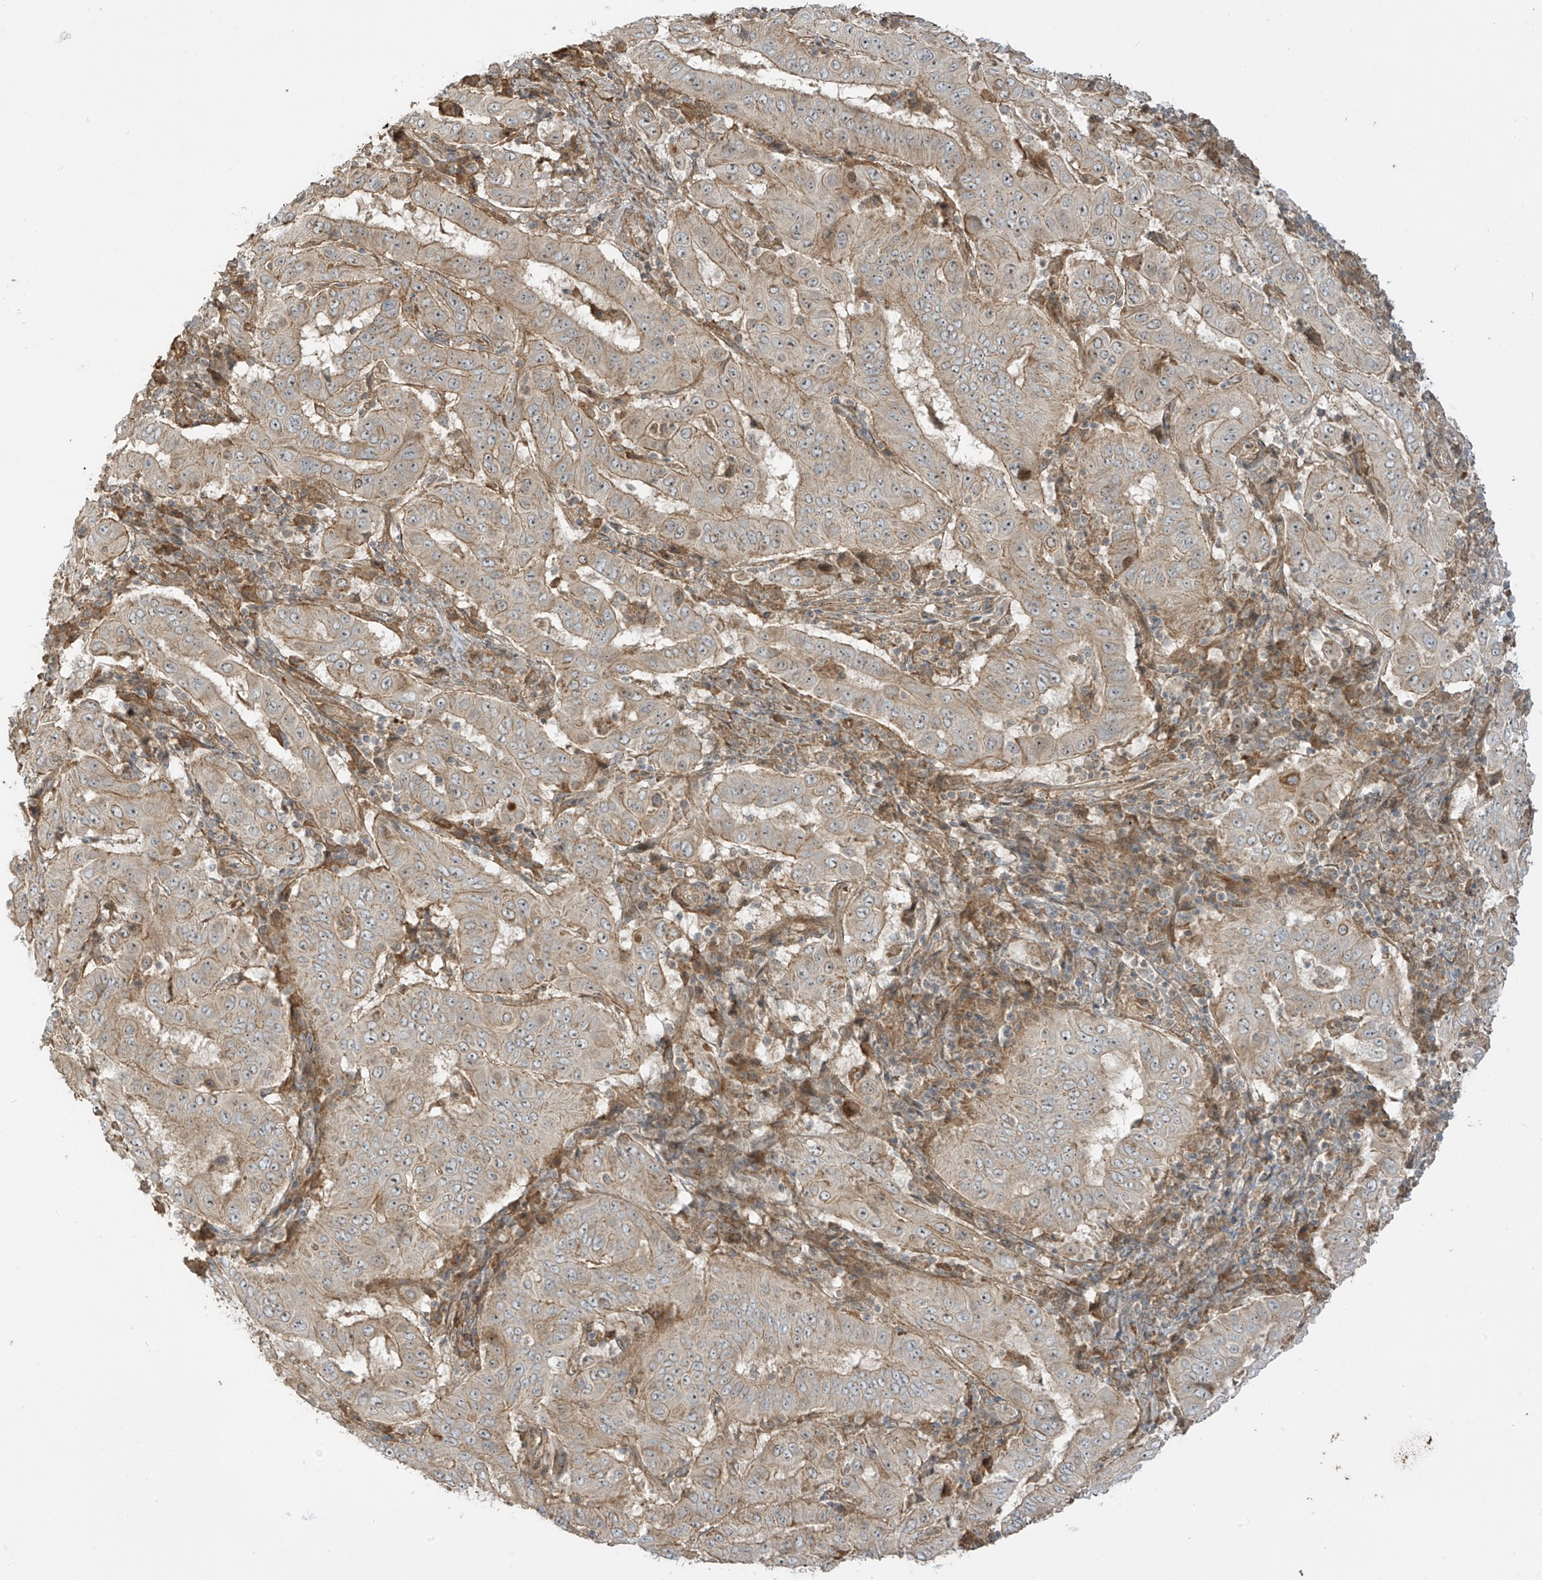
{"staining": {"intensity": "weak", "quantity": "25%-75%", "location": "cytoplasmic/membranous"}, "tissue": "pancreatic cancer", "cell_type": "Tumor cells", "image_type": "cancer", "snomed": [{"axis": "morphology", "description": "Adenocarcinoma, NOS"}, {"axis": "topography", "description": "Pancreas"}], "caption": "This histopathology image reveals IHC staining of pancreatic cancer, with low weak cytoplasmic/membranous expression in approximately 25%-75% of tumor cells.", "gene": "ENTR1", "patient": {"sex": "male", "age": 63}}